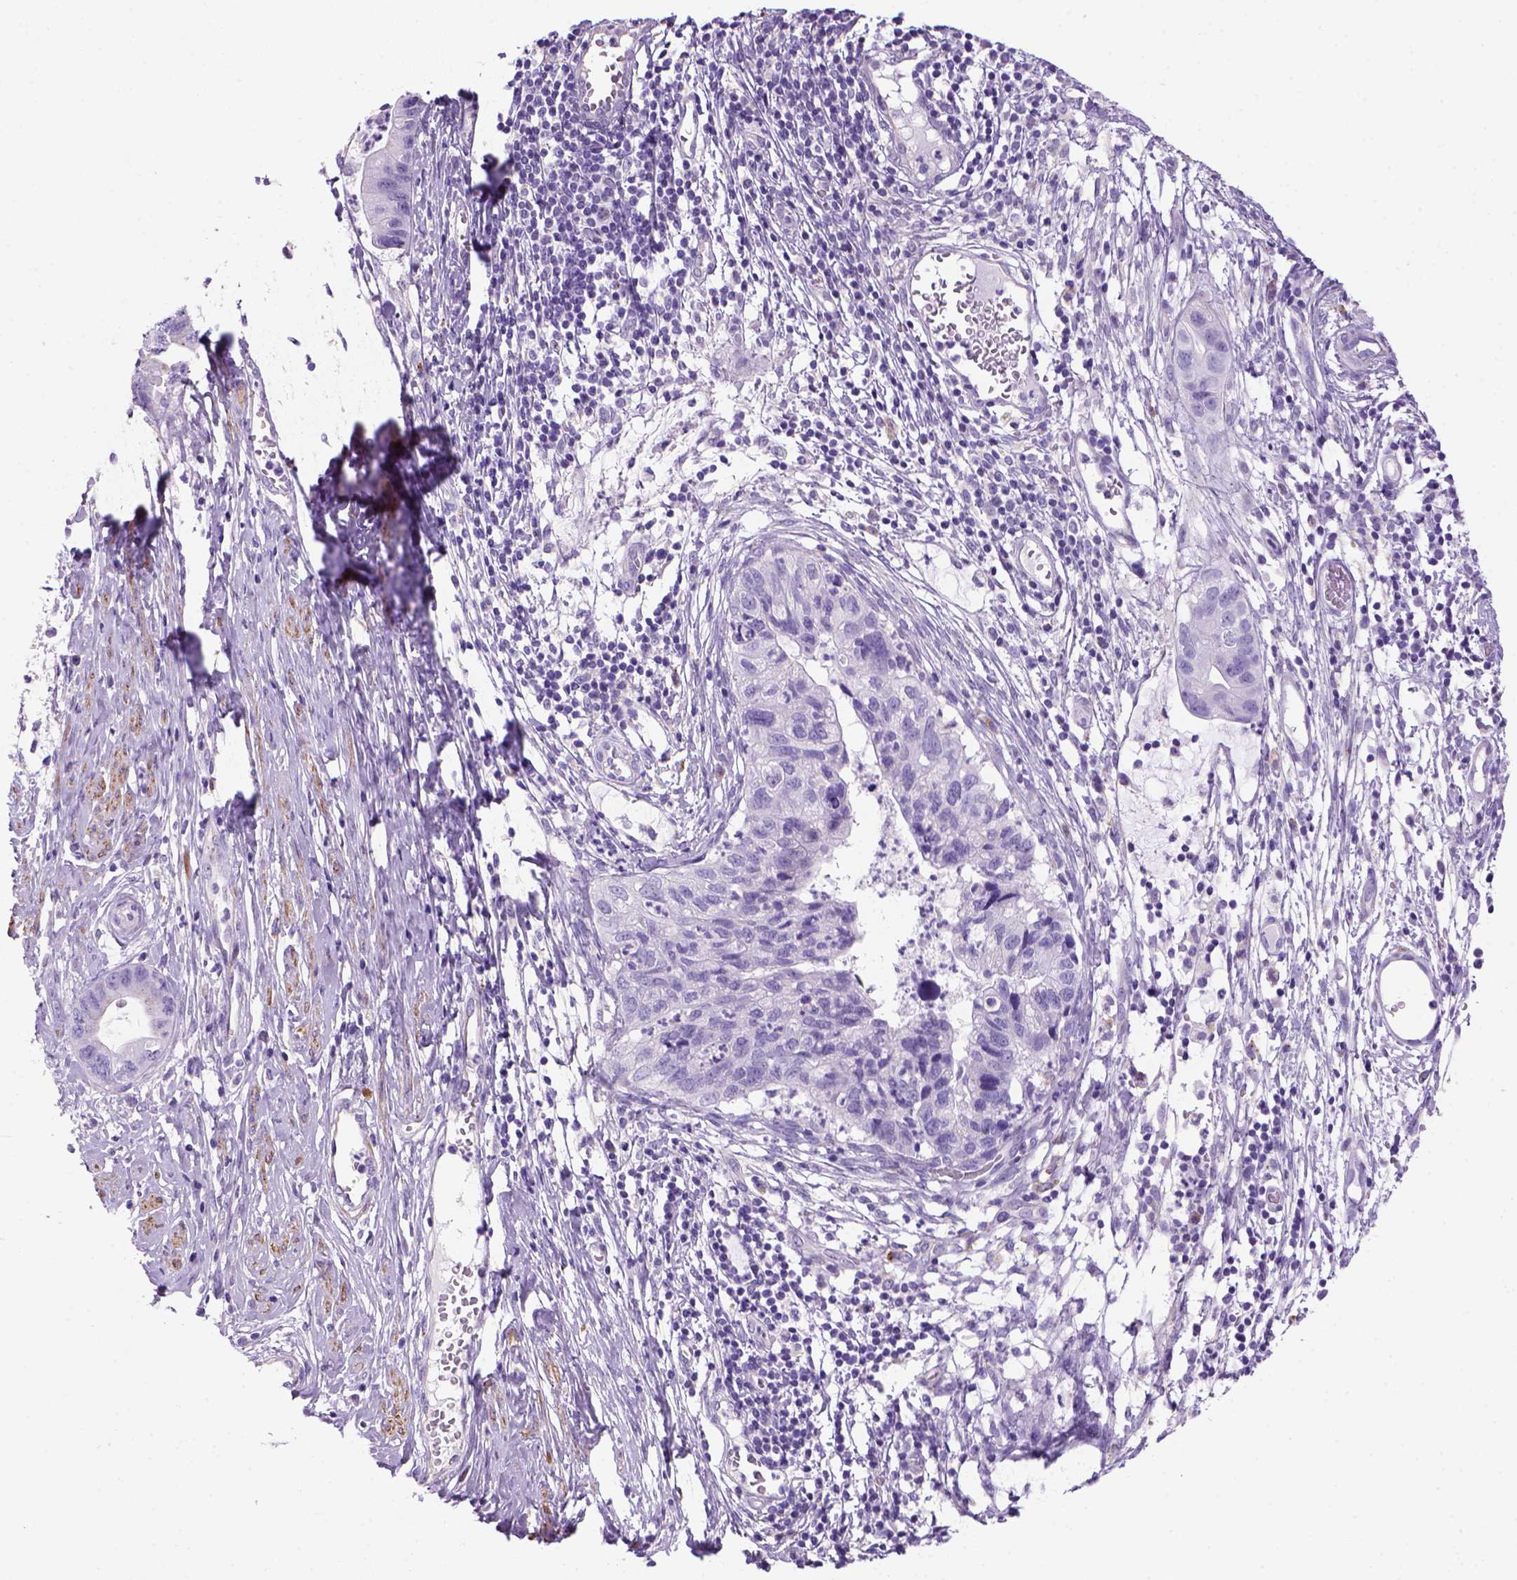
{"staining": {"intensity": "negative", "quantity": "none", "location": "none"}, "tissue": "cervical cancer", "cell_type": "Tumor cells", "image_type": "cancer", "snomed": [{"axis": "morphology", "description": "Adenocarcinoma, NOS"}, {"axis": "topography", "description": "Cervix"}], "caption": "This is an immunohistochemistry photomicrograph of human cervical cancer (adenocarcinoma). There is no positivity in tumor cells.", "gene": "ARHGEF33", "patient": {"sex": "female", "age": 44}}